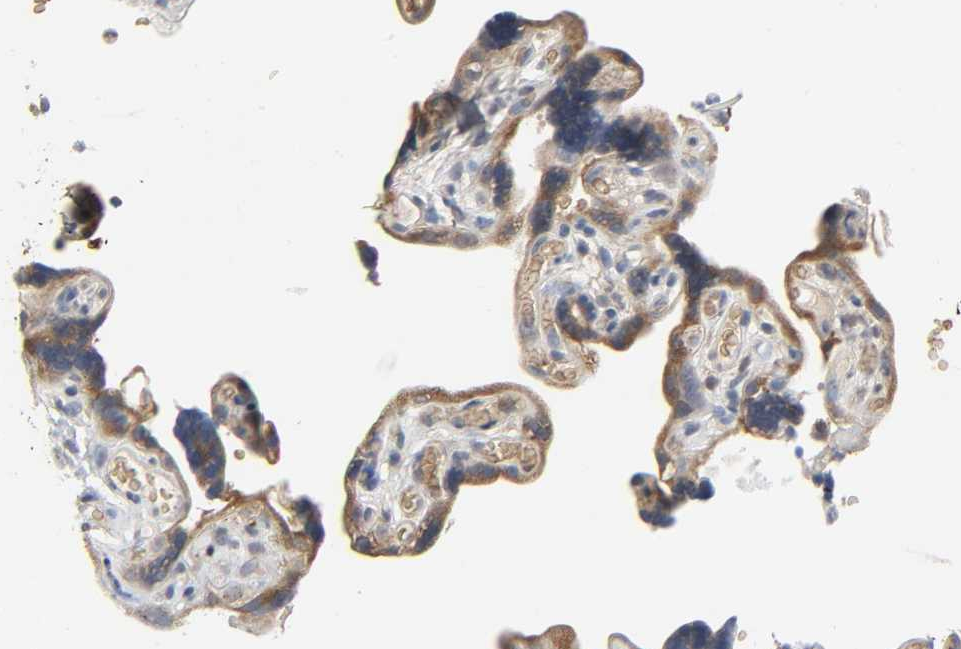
{"staining": {"intensity": "moderate", "quantity": ">75%", "location": "cytoplasmic/membranous"}, "tissue": "placenta", "cell_type": "Decidual cells", "image_type": "normal", "snomed": [{"axis": "morphology", "description": "Normal tissue, NOS"}, {"axis": "topography", "description": "Placenta"}], "caption": "IHC of benign human placenta displays medium levels of moderate cytoplasmic/membranous expression in about >75% of decidual cells.", "gene": "PLEKHA2", "patient": {"sex": "female", "age": 30}}